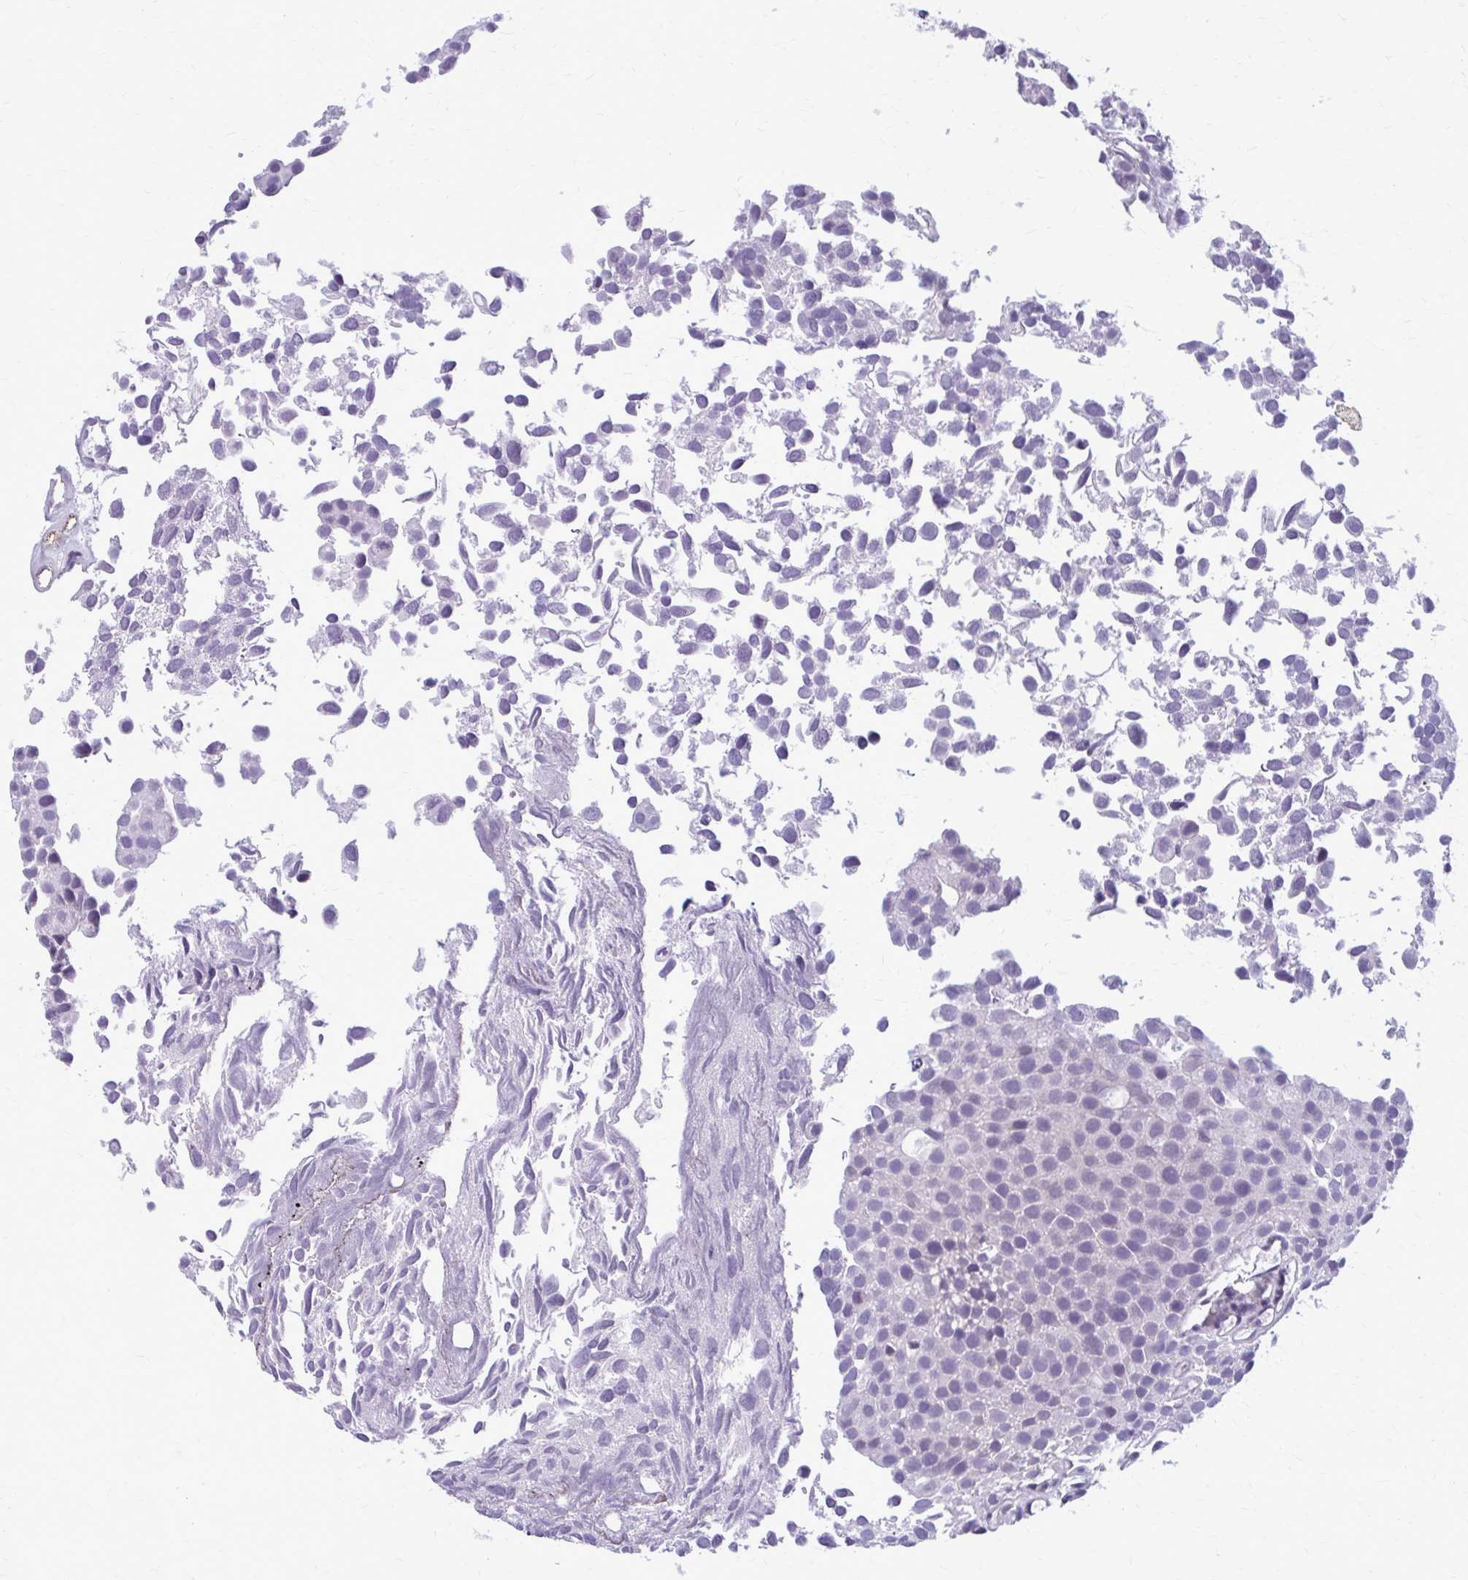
{"staining": {"intensity": "negative", "quantity": "none", "location": "none"}, "tissue": "urothelial cancer", "cell_type": "Tumor cells", "image_type": "cancer", "snomed": [{"axis": "morphology", "description": "Urothelial carcinoma, Low grade"}, {"axis": "topography", "description": "Urinary bladder"}], "caption": "High magnification brightfield microscopy of urothelial carcinoma (low-grade) stained with DAB (brown) and counterstained with hematoxylin (blue): tumor cells show no significant expression. (DAB immunohistochemistry visualized using brightfield microscopy, high magnification).", "gene": "CASQ2", "patient": {"sex": "male", "age": 88}}